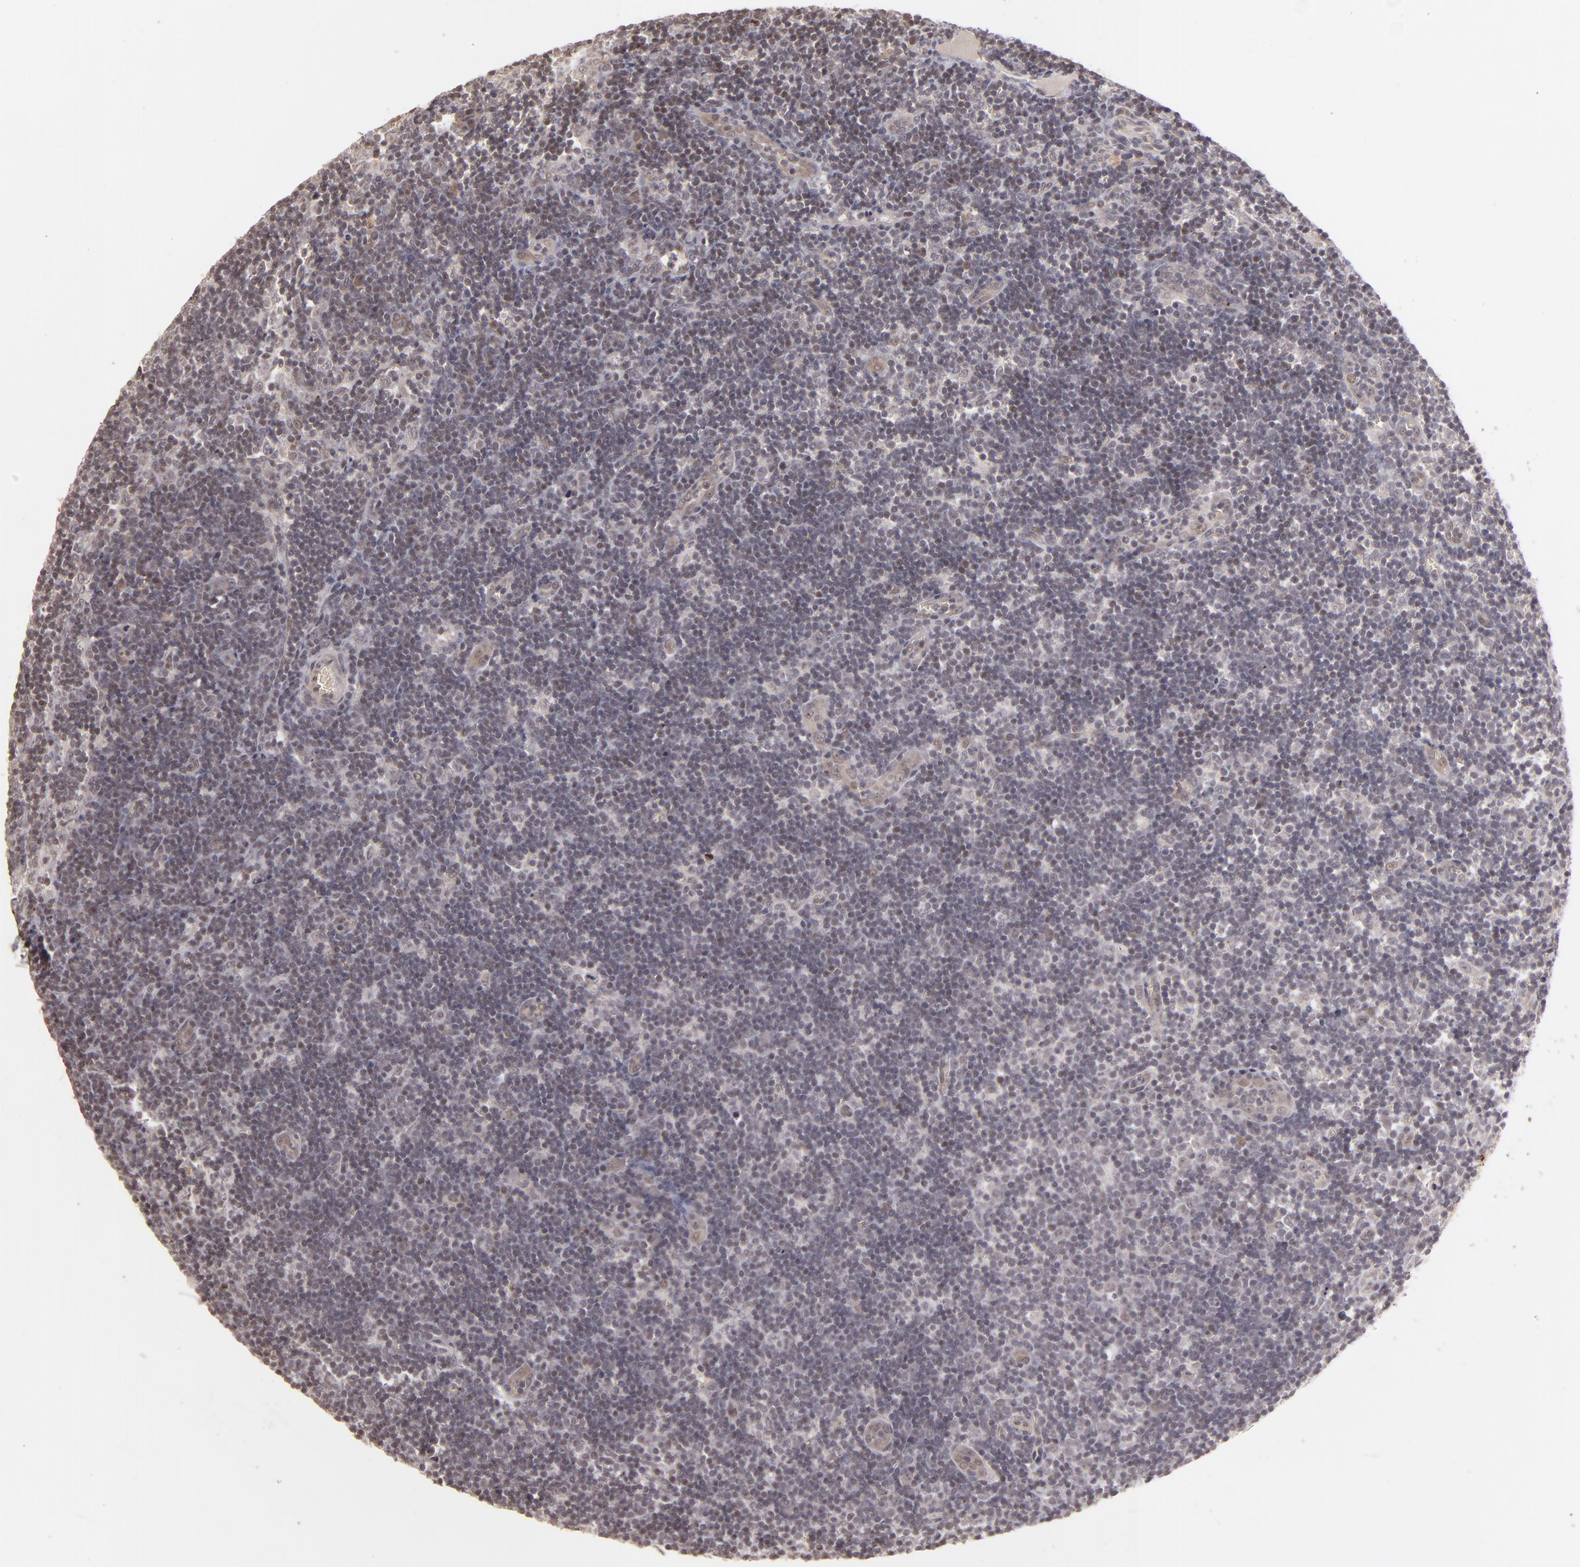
{"staining": {"intensity": "weak", "quantity": "<25%", "location": "cytoplasmic/membranous"}, "tissue": "lymph node", "cell_type": "Germinal center cells", "image_type": "normal", "snomed": [{"axis": "morphology", "description": "Normal tissue, NOS"}, {"axis": "morphology", "description": "Inflammation, NOS"}, {"axis": "topography", "description": "Lymph node"}, {"axis": "topography", "description": "Salivary gland"}], "caption": "Germinal center cells show no significant protein positivity in unremarkable lymph node. (Immunohistochemistry, brightfield microscopy, high magnification).", "gene": "DFFA", "patient": {"sex": "male", "age": 3}}